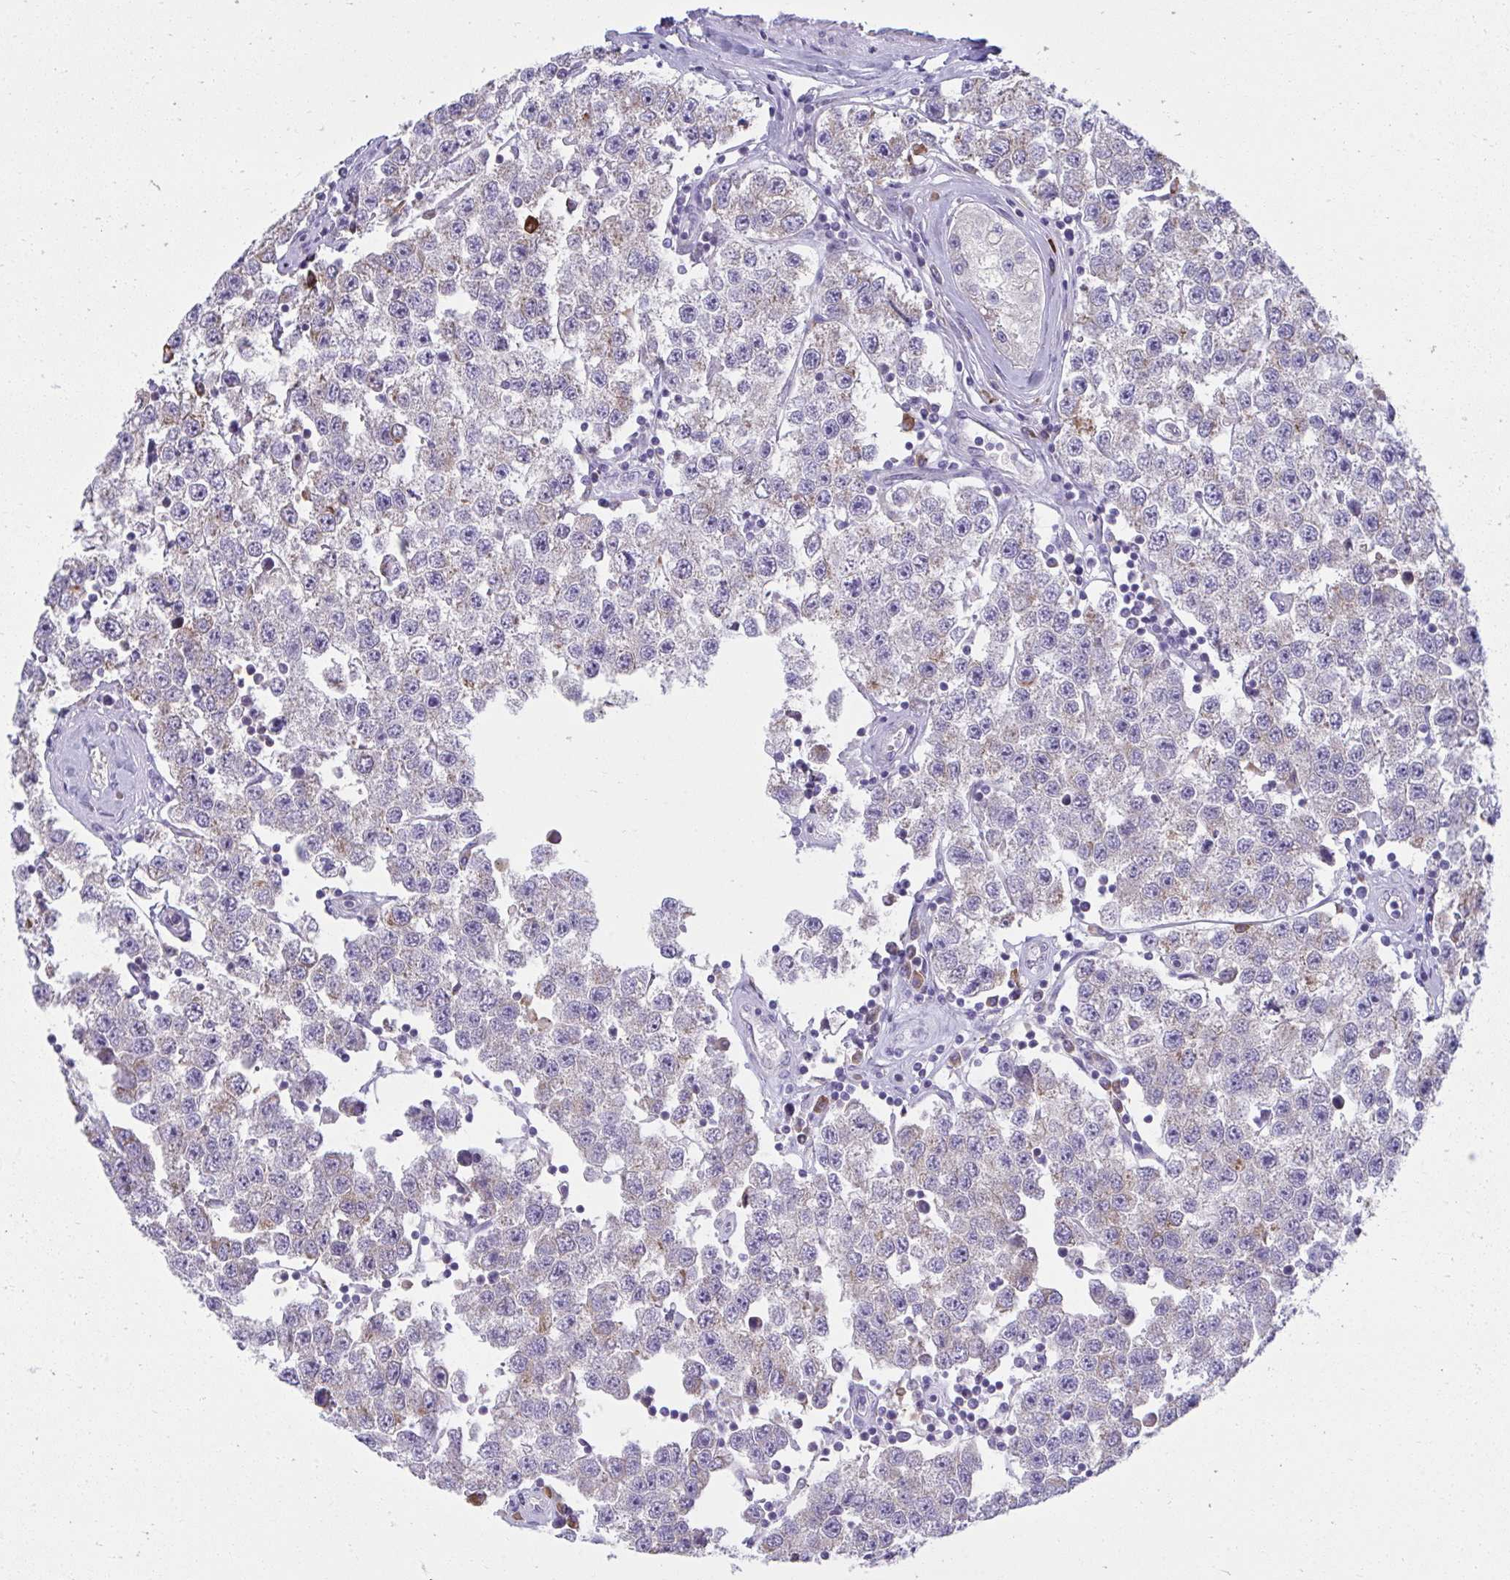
{"staining": {"intensity": "weak", "quantity": "<25%", "location": "cytoplasmic/membranous"}, "tissue": "testis cancer", "cell_type": "Tumor cells", "image_type": "cancer", "snomed": [{"axis": "morphology", "description": "Seminoma, NOS"}, {"axis": "topography", "description": "Testis"}], "caption": "Photomicrograph shows no significant protein staining in tumor cells of seminoma (testis). The staining is performed using DAB brown chromogen with nuclei counter-stained in using hematoxylin.", "gene": "FASLG", "patient": {"sex": "male", "age": 34}}